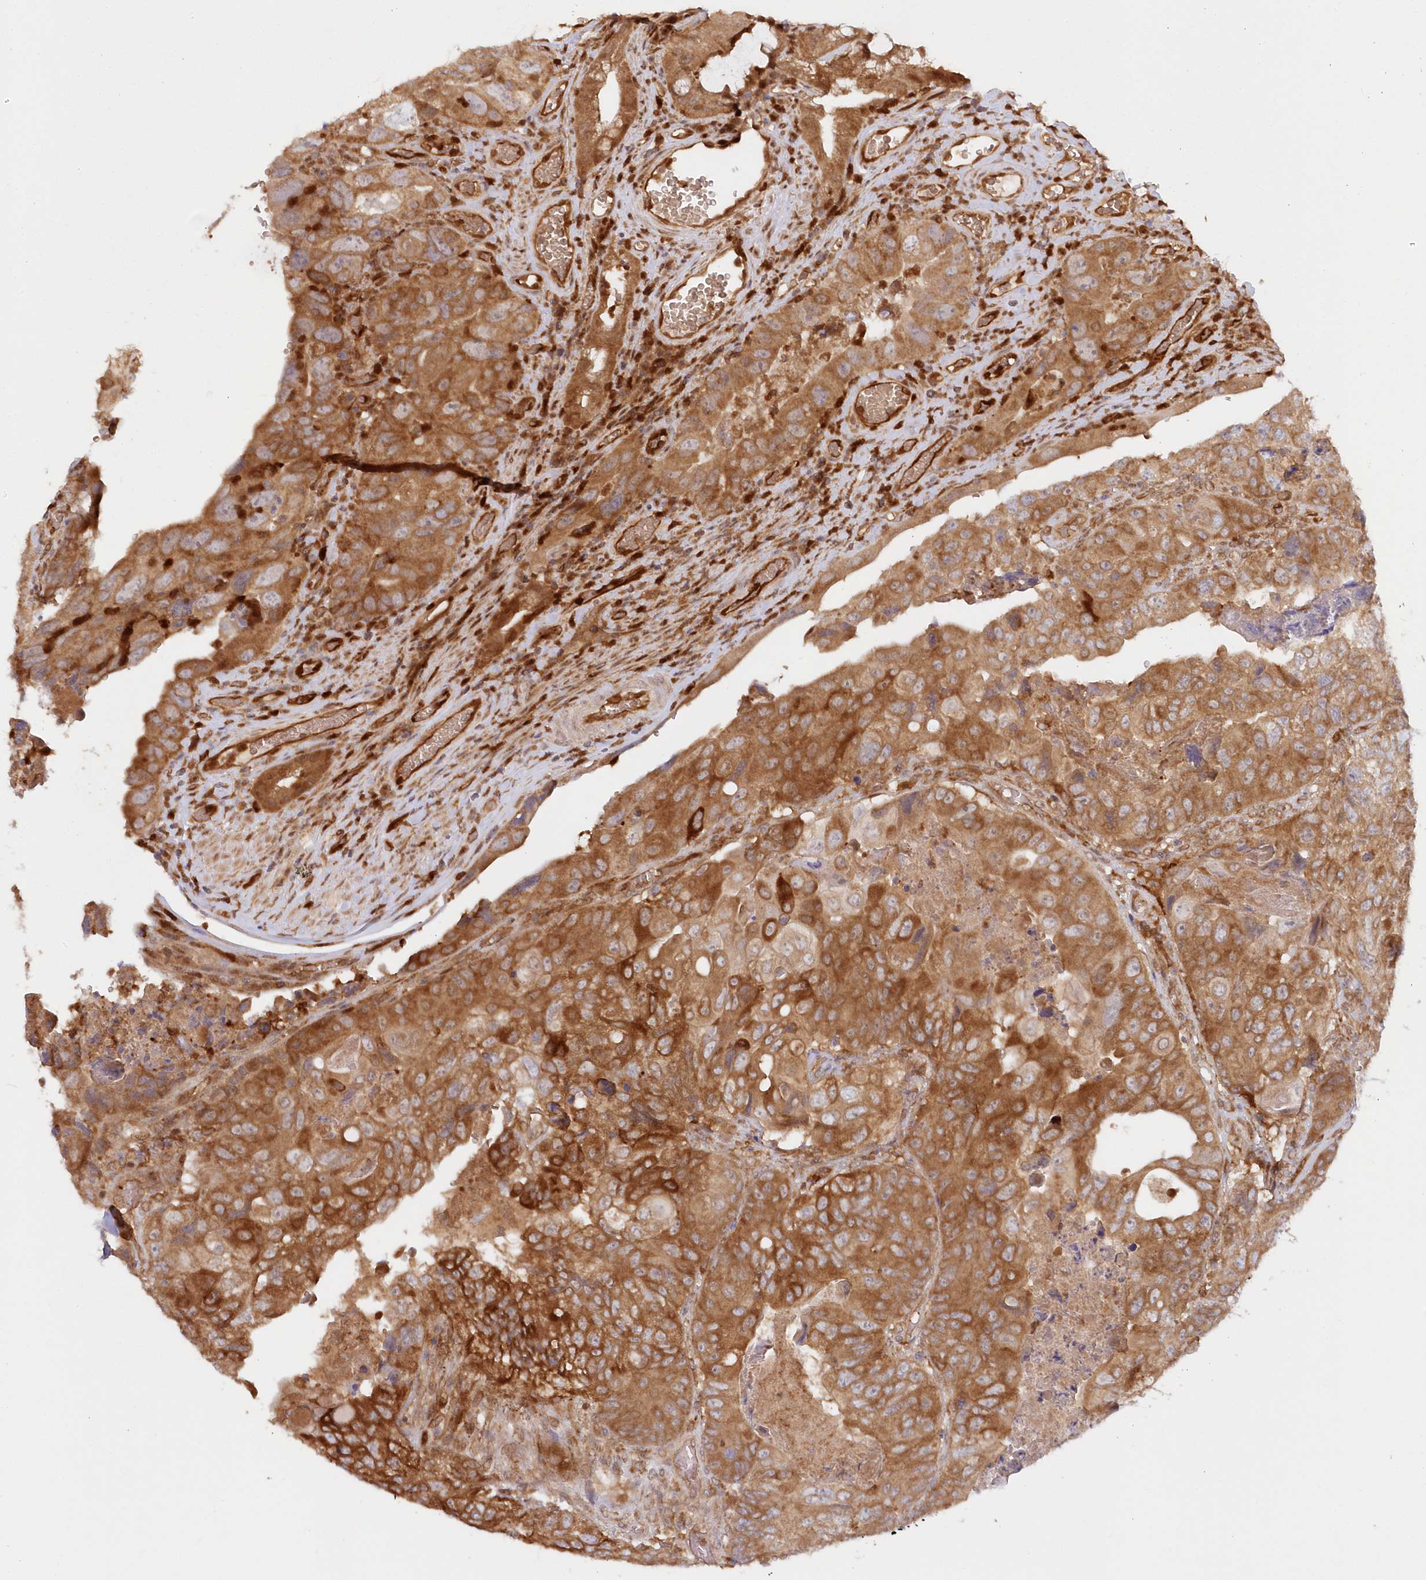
{"staining": {"intensity": "moderate", "quantity": ">75%", "location": "cytoplasmic/membranous"}, "tissue": "colorectal cancer", "cell_type": "Tumor cells", "image_type": "cancer", "snomed": [{"axis": "morphology", "description": "Adenocarcinoma, NOS"}, {"axis": "topography", "description": "Rectum"}], "caption": "Brown immunohistochemical staining in adenocarcinoma (colorectal) displays moderate cytoplasmic/membranous expression in about >75% of tumor cells. (Brightfield microscopy of DAB IHC at high magnification).", "gene": "GBE1", "patient": {"sex": "male", "age": 63}}